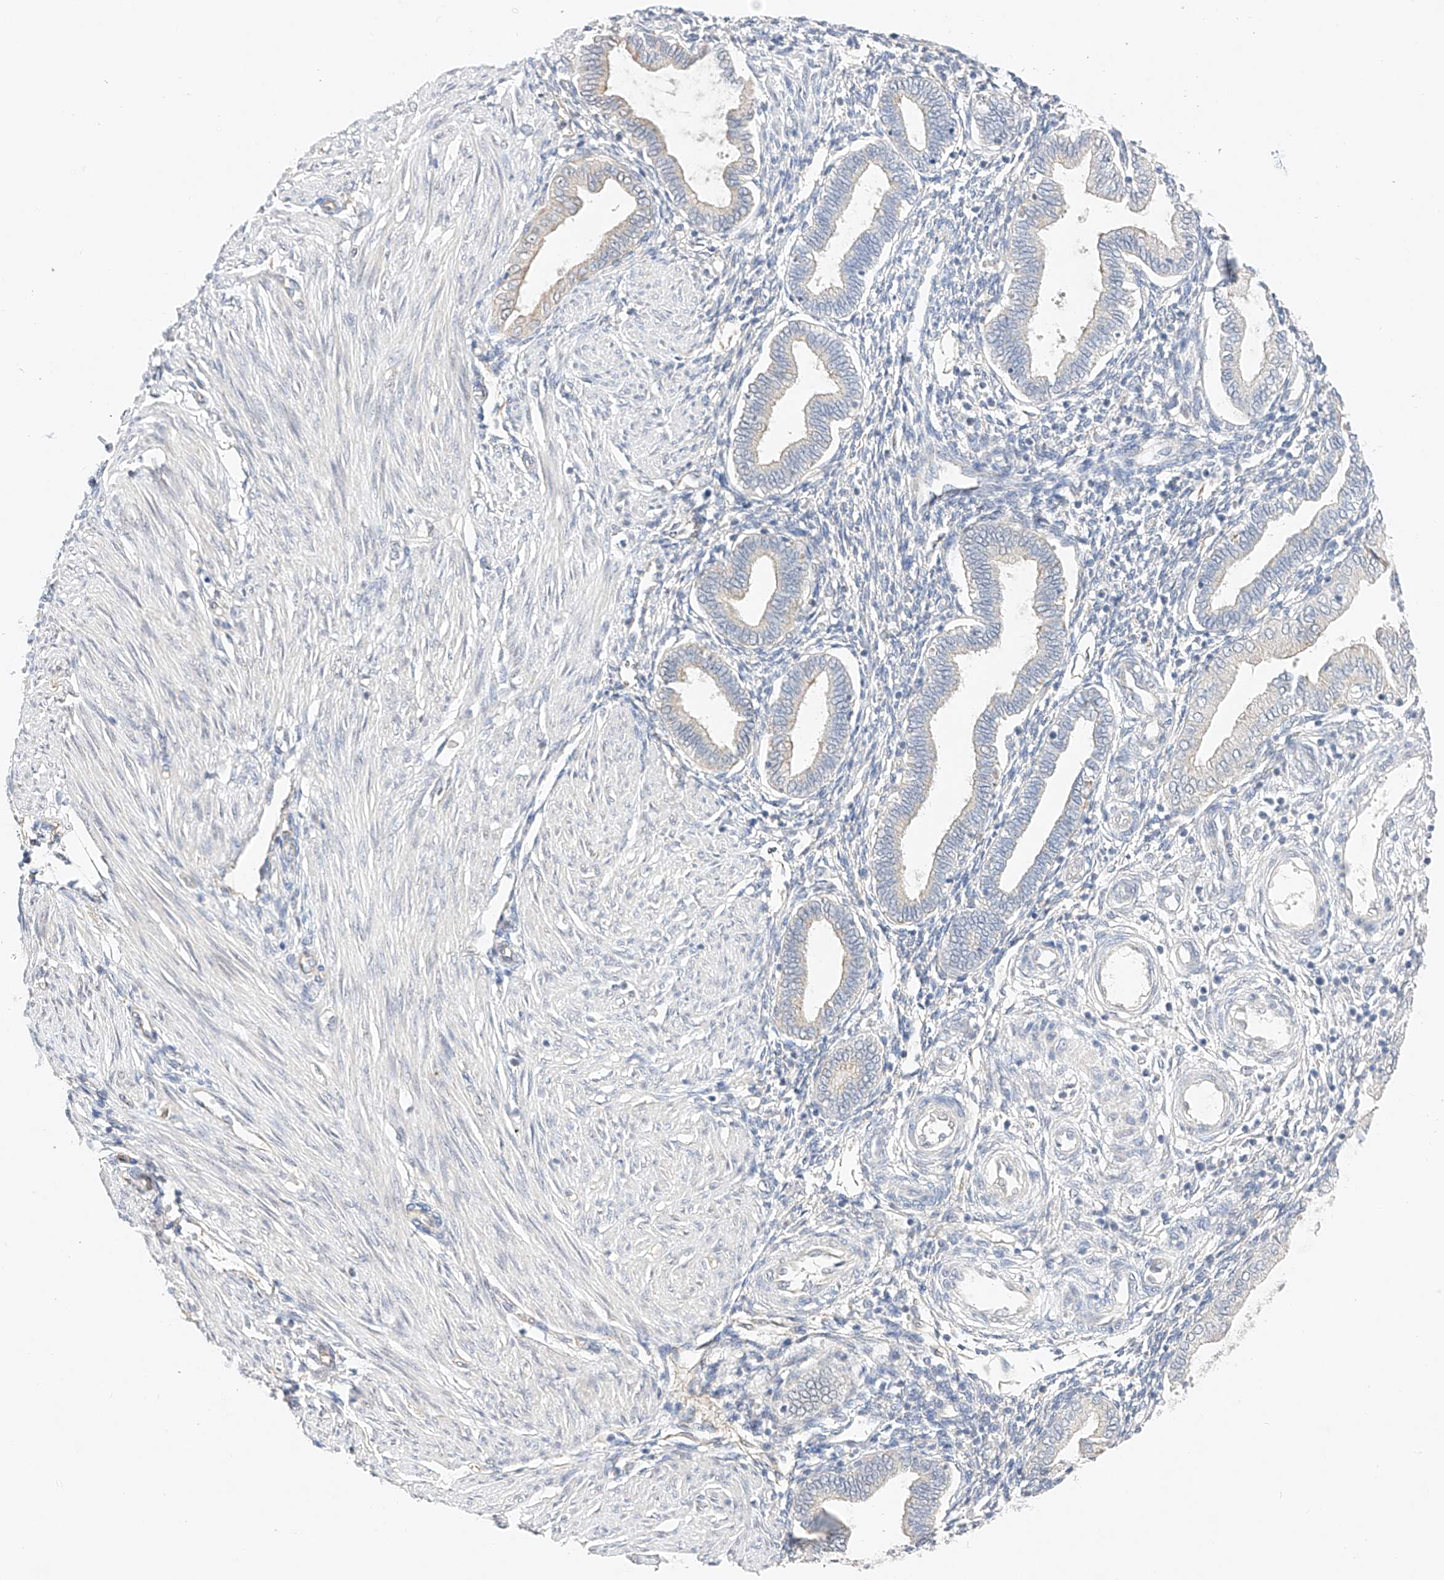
{"staining": {"intensity": "negative", "quantity": "none", "location": "none"}, "tissue": "endometrium", "cell_type": "Cells in endometrial stroma", "image_type": "normal", "snomed": [{"axis": "morphology", "description": "Normal tissue, NOS"}, {"axis": "topography", "description": "Endometrium"}], "caption": "Immunohistochemistry (IHC) micrograph of benign endometrium stained for a protein (brown), which shows no staining in cells in endometrial stroma. (DAB (3,3'-diaminobenzidine) IHC visualized using brightfield microscopy, high magnification).", "gene": "IL22RA2", "patient": {"sex": "female", "age": 53}}